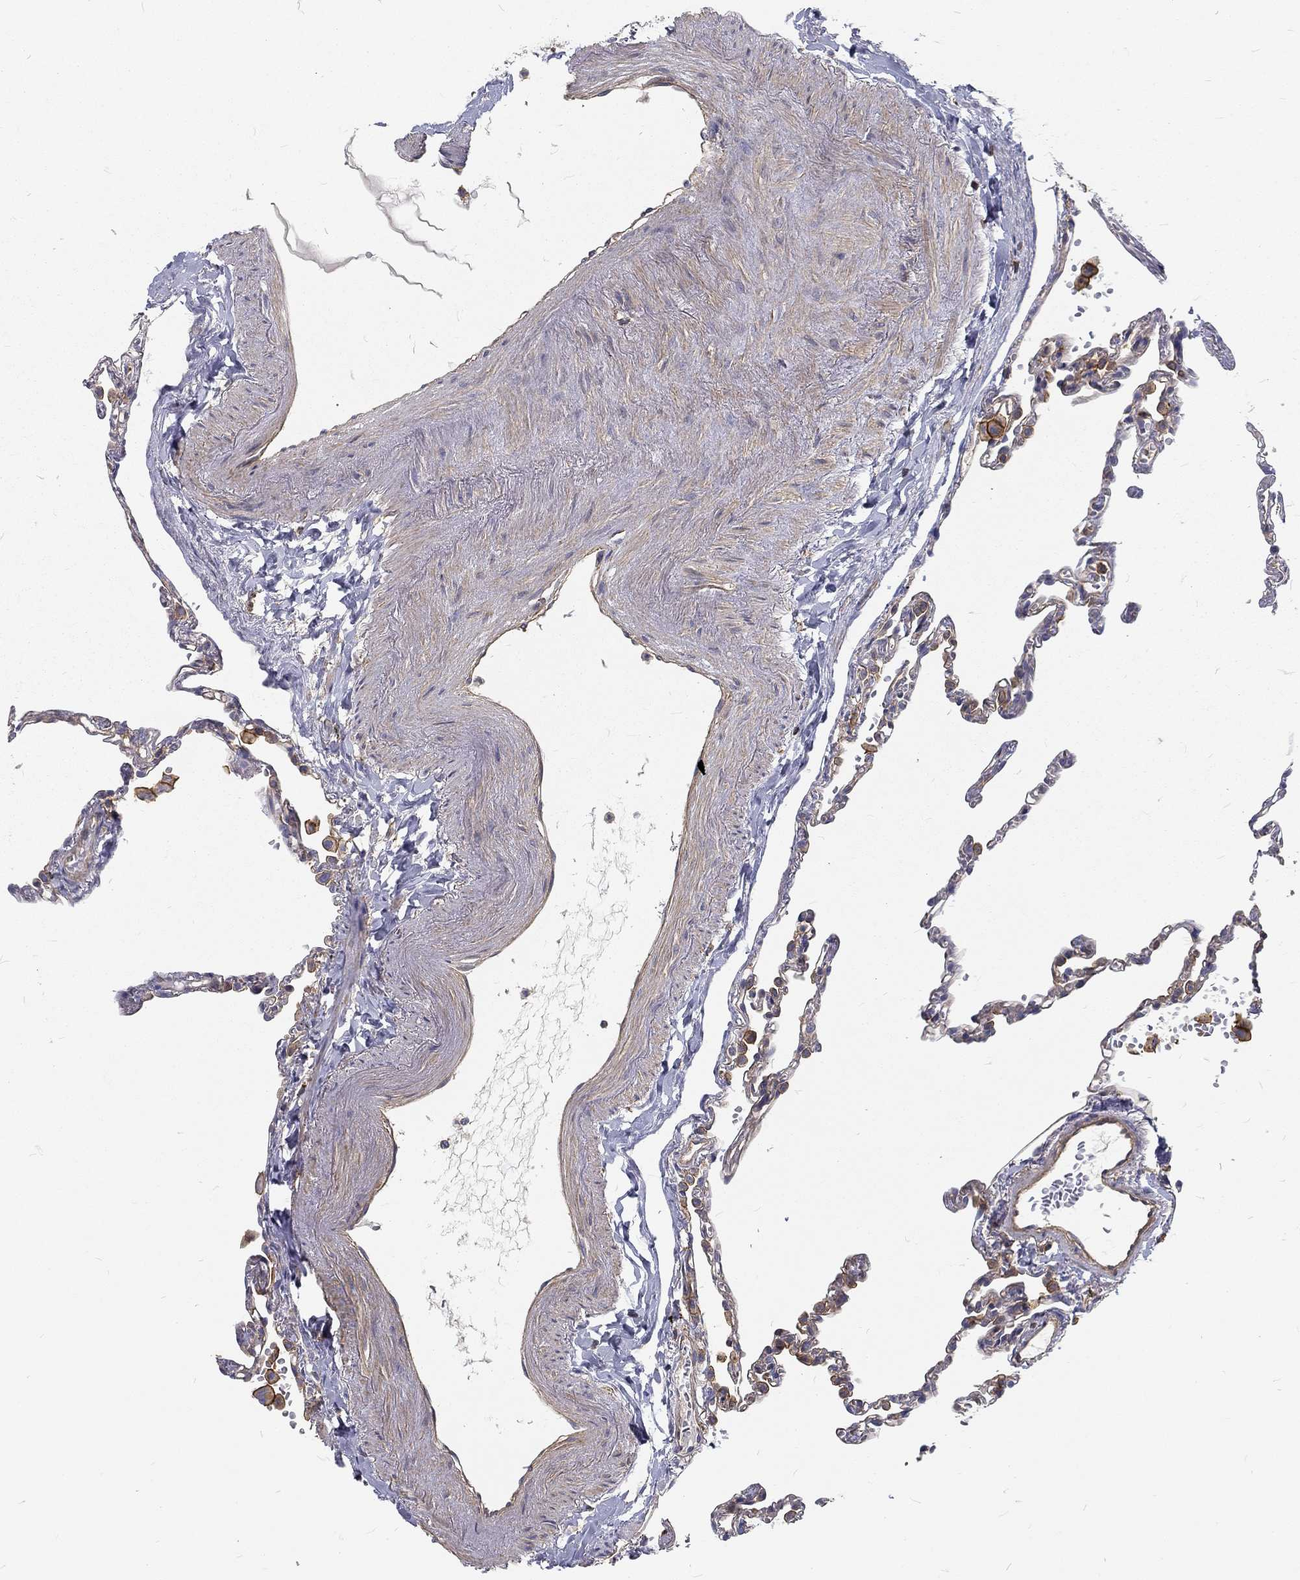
{"staining": {"intensity": "negative", "quantity": "none", "location": "none"}, "tissue": "lung", "cell_type": "Alveolar cells", "image_type": "normal", "snomed": [{"axis": "morphology", "description": "Normal tissue, NOS"}, {"axis": "topography", "description": "Lung"}], "caption": "Immunohistochemistry (IHC) image of benign human lung stained for a protein (brown), which exhibits no expression in alveolar cells. (DAB immunohistochemistry (IHC) with hematoxylin counter stain).", "gene": "MTMR11", "patient": {"sex": "male", "age": 78}}